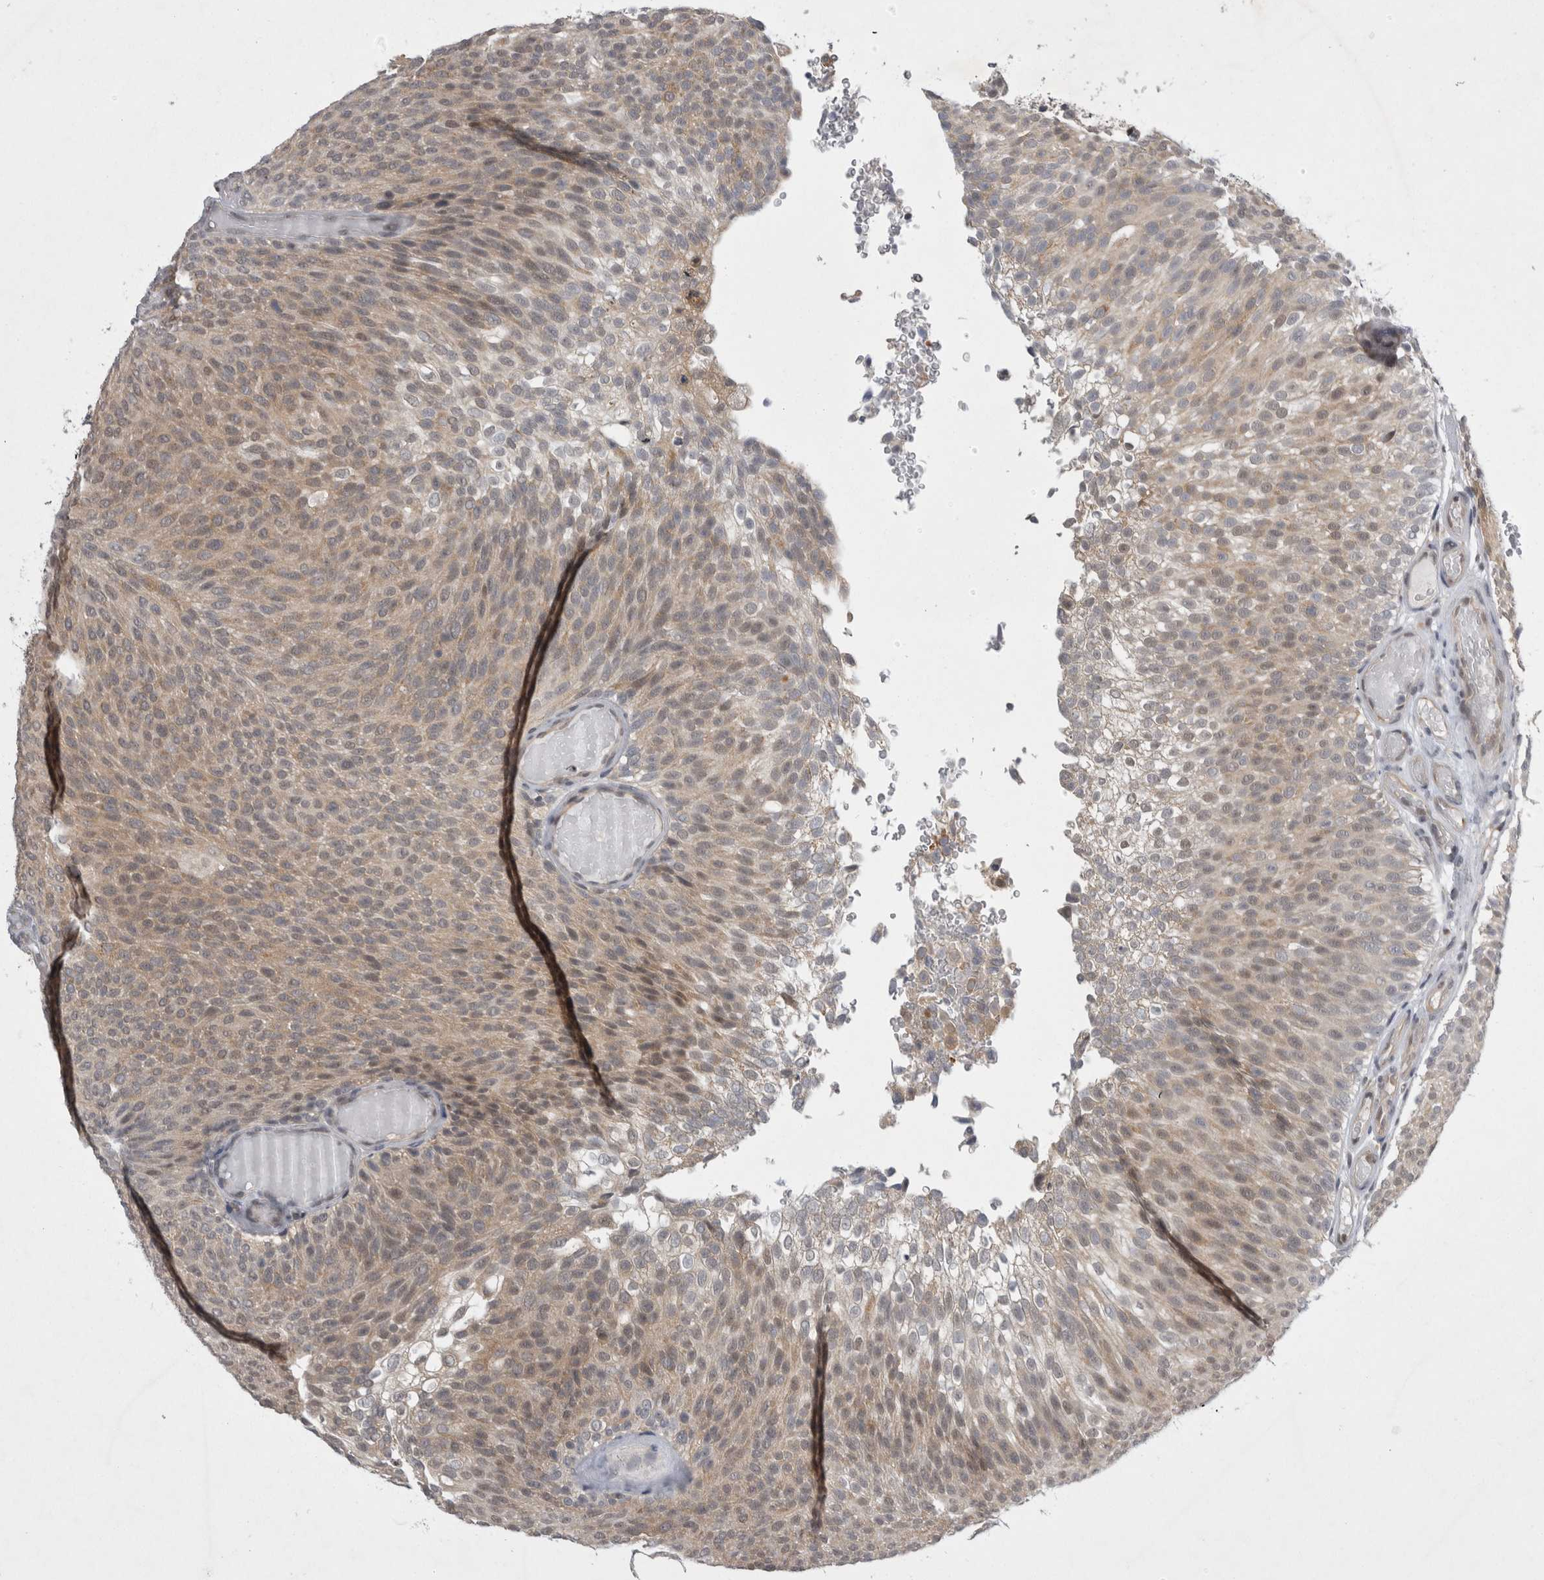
{"staining": {"intensity": "moderate", "quantity": ">75%", "location": "cytoplasmic/membranous"}, "tissue": "urothelial cancer", "cell_type": "Tumor cells", "image_type": "cancer", "snomed": [{"axis": "morphology", "description": "Urothelial carcinoma, Low grade"}, {"axis": "topography", "description": "Urinary bladder"}], "caption": "A histopathology image of urothelial carcinoma (low-grade) stained for a protein displays moderate cytoplasmic/membranous brown staining in tumor cells.", "gene": "PSMB2", "patient": {"sex": "male", "age": 78}}